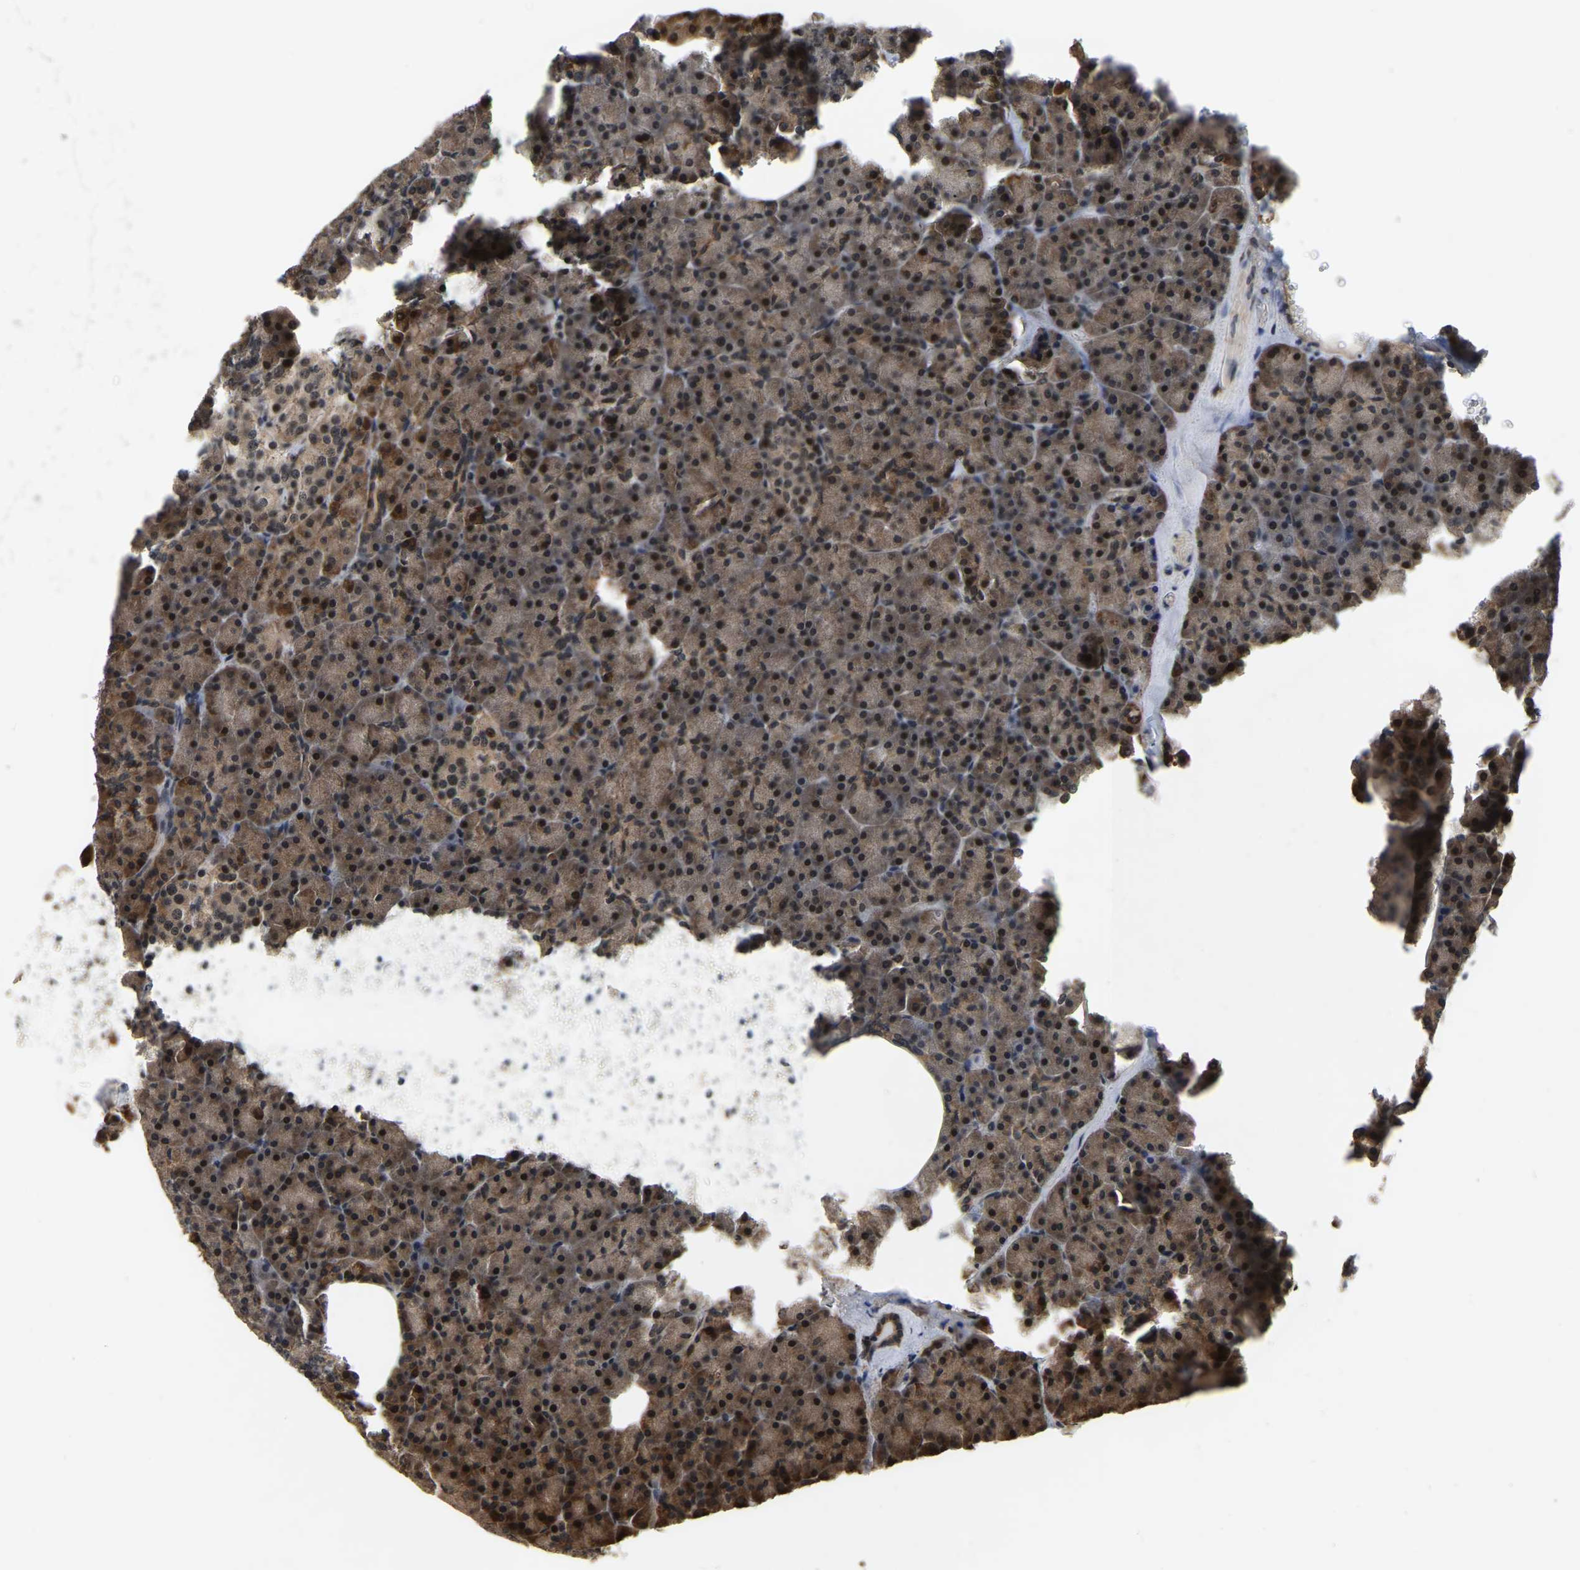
{"staining": {"intensity": "strong", "quantity": ">75%", "location": "cytoplasmic/membranous,nuclear"}, "tissue": "pancreas", "cell_type": "Exocrine glandular cells", "image_type": "normal", "snomed": [{"axis": "morphology", "description": "Normal tissue, NOS"}, {"axis": "morphology", "description": "Carcinoid, malignant, NOS"}, {"axis": "topography", "description": "Pancreas"}], "caption": "Protein expression analysis of normal human pancreas reveals strong cytoplasmic/membranous,nuclear expression in about >75% of exocrine glandular cells.", "gene": "CIAO1", "patient": {"sex": "female", "age": 35}}